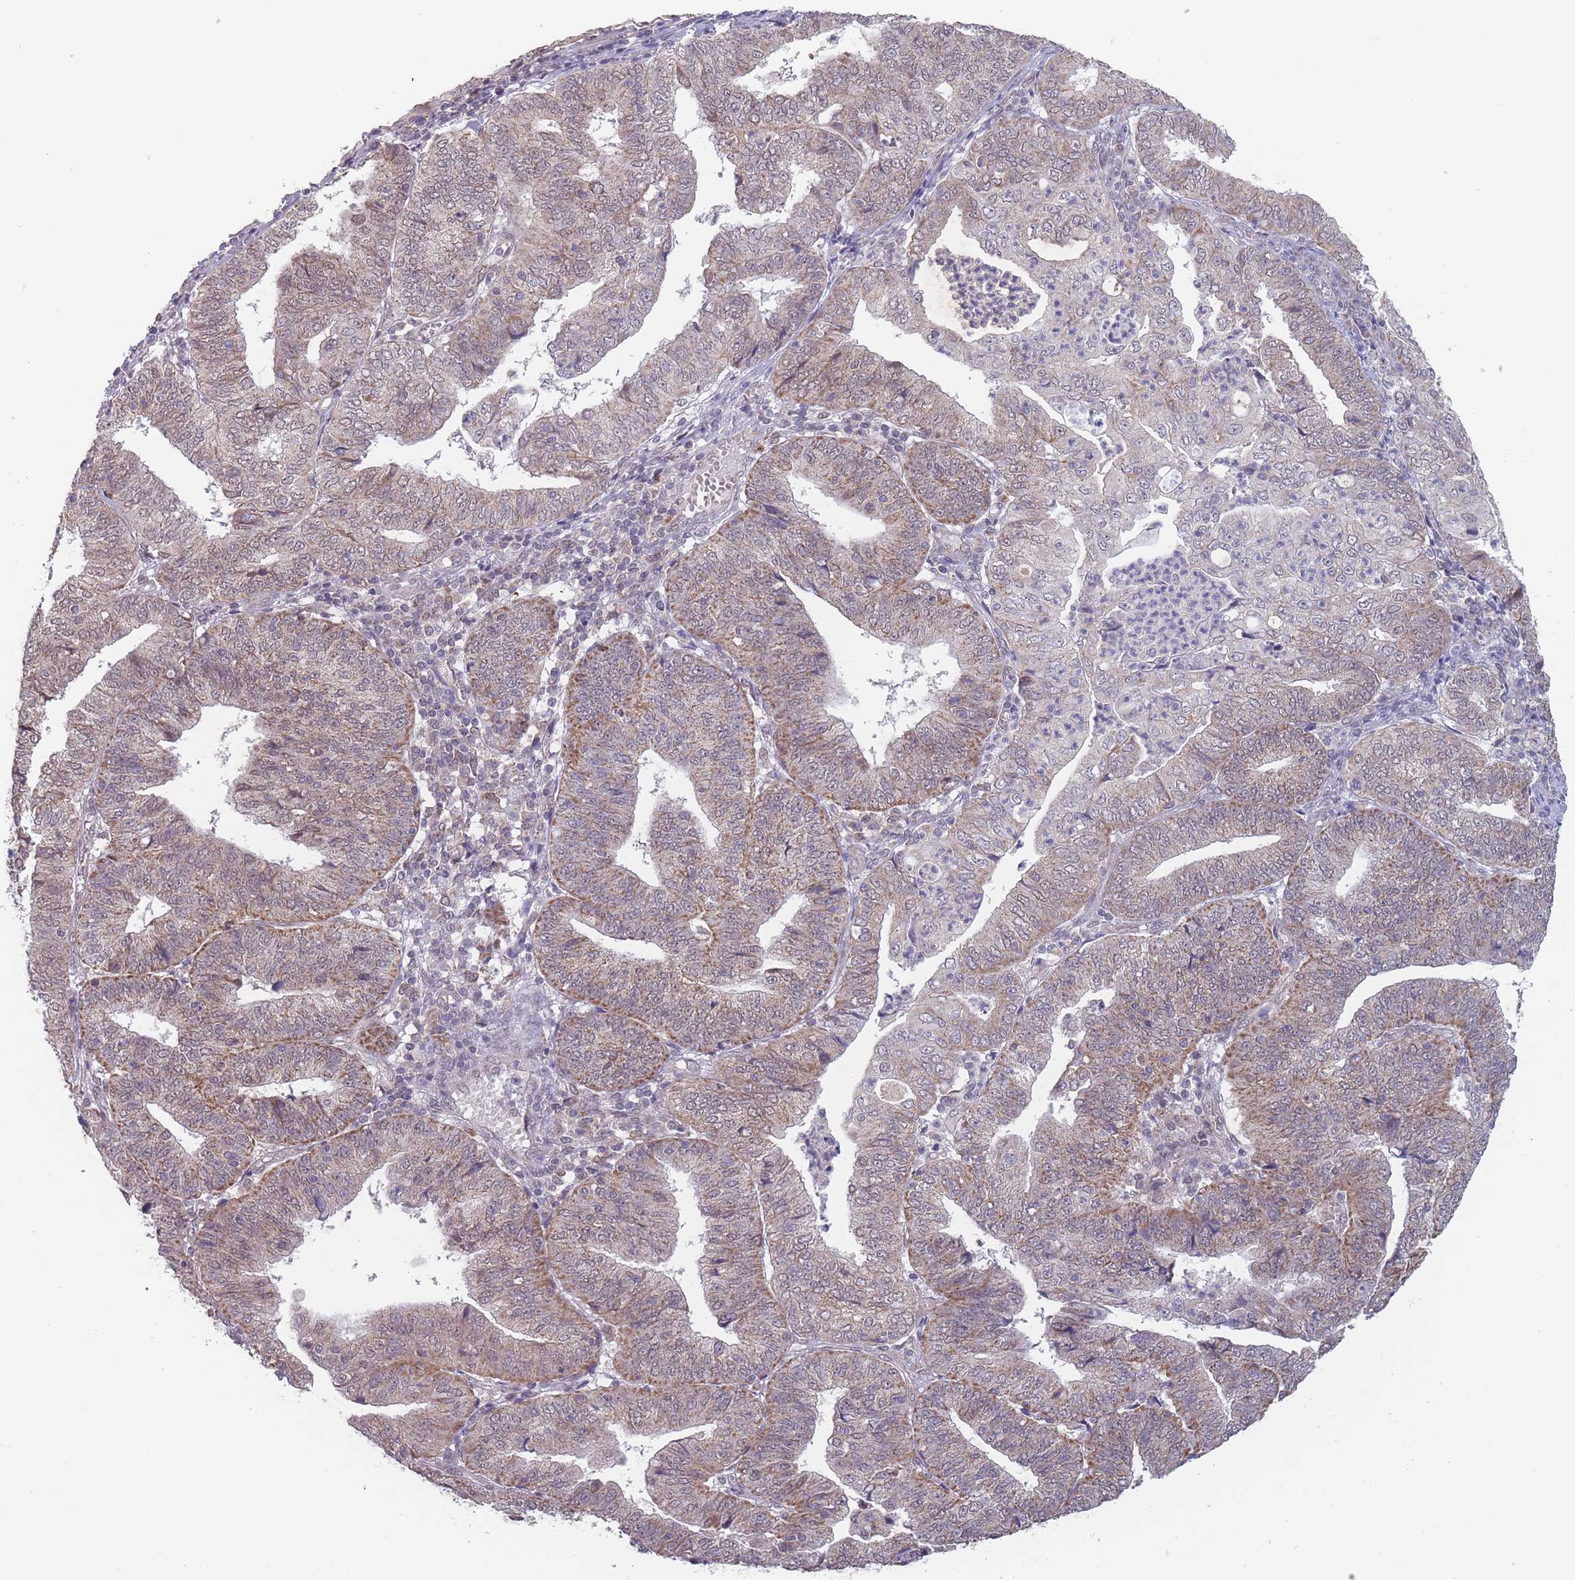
{"staining": {"intensity": "moderate", "quantity": ">75%", "location": "cytoplasmic/membranous,nuclear"}, "tissue": "endometrial cancer", "cell_type": "Tumor cells", "image_type": "cancer", "snomed": [{"axis": "morphology", "description": "Adenocarcinoma, NOS"}, {"axis": "topography", "description": "Endometrium"}], "caption": "An IHC histopathology image of neoplastic tissue is shown. Protein staining in brown labels moderate cytoplasmic/membranous and nuclear positivity in endometrial cancer within tumor cells. Immunohistochemistry (ihc) stains the protein in brown and the nuclei are stained blue.", "gene": "PEX7", "patient": {"sex": "female", "age": 56}}